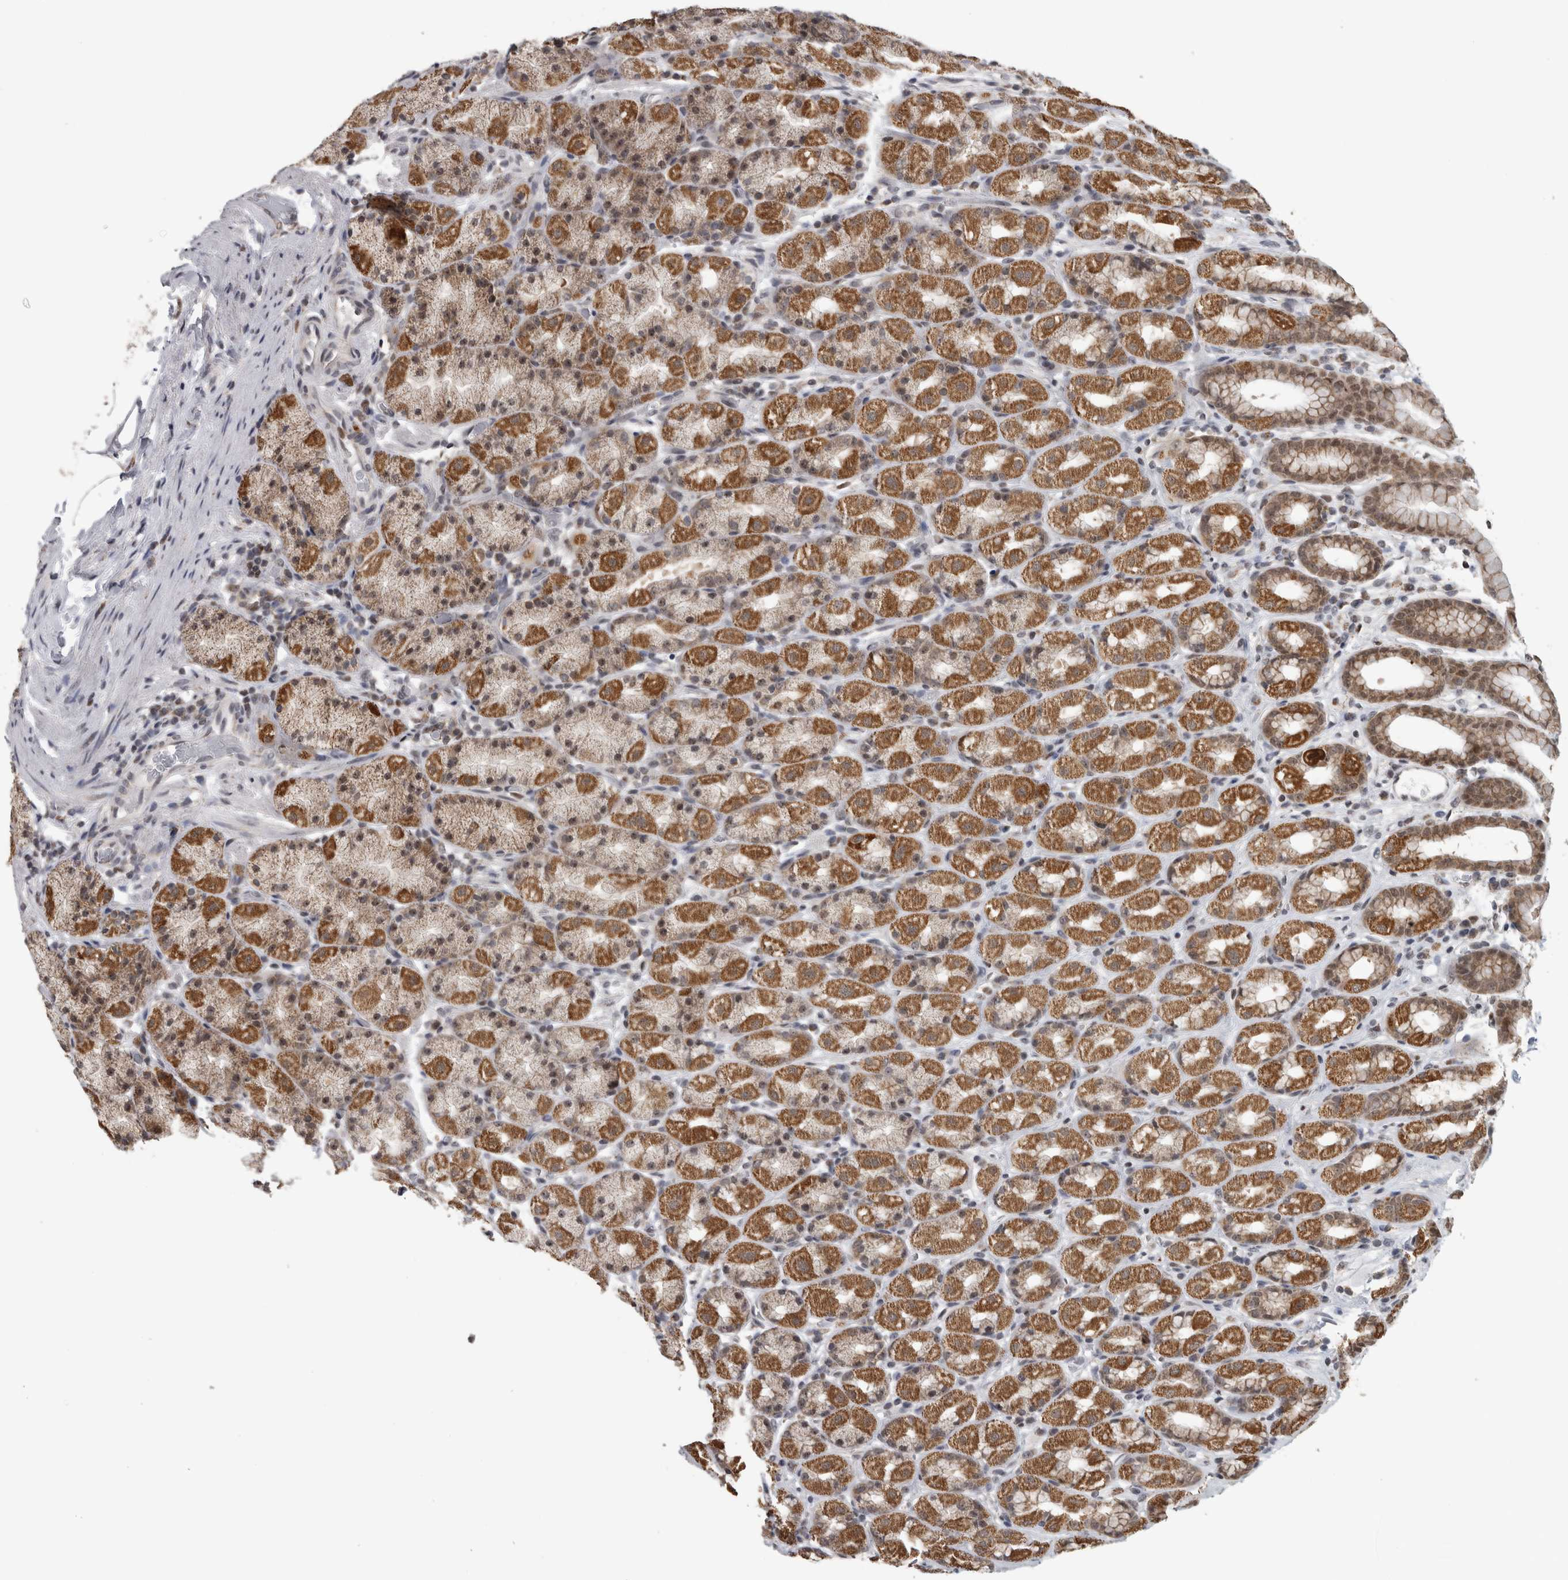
{"staining": {"intensity": "moderate", "quantity": ">75%", "location": "cytoplasmic/membranous"}, "tissue": "stomach", "cell_type": "Glandular cells", "image_type": "normal", "snomed": [{"axis": "morphology", "description": "Normal tissue, NOS"}, {"axis": "topography", "description": "Stomach, upper"}], "caption": "This histopathology image reveals immunohistochemistry staining of unremarkable stomach, with medium moderate cytoplasmic/membranous positivity in approximately >75% of glandular cells.", "gene": "OR2K2", "patient": {"sex": "male", "age": 68}}